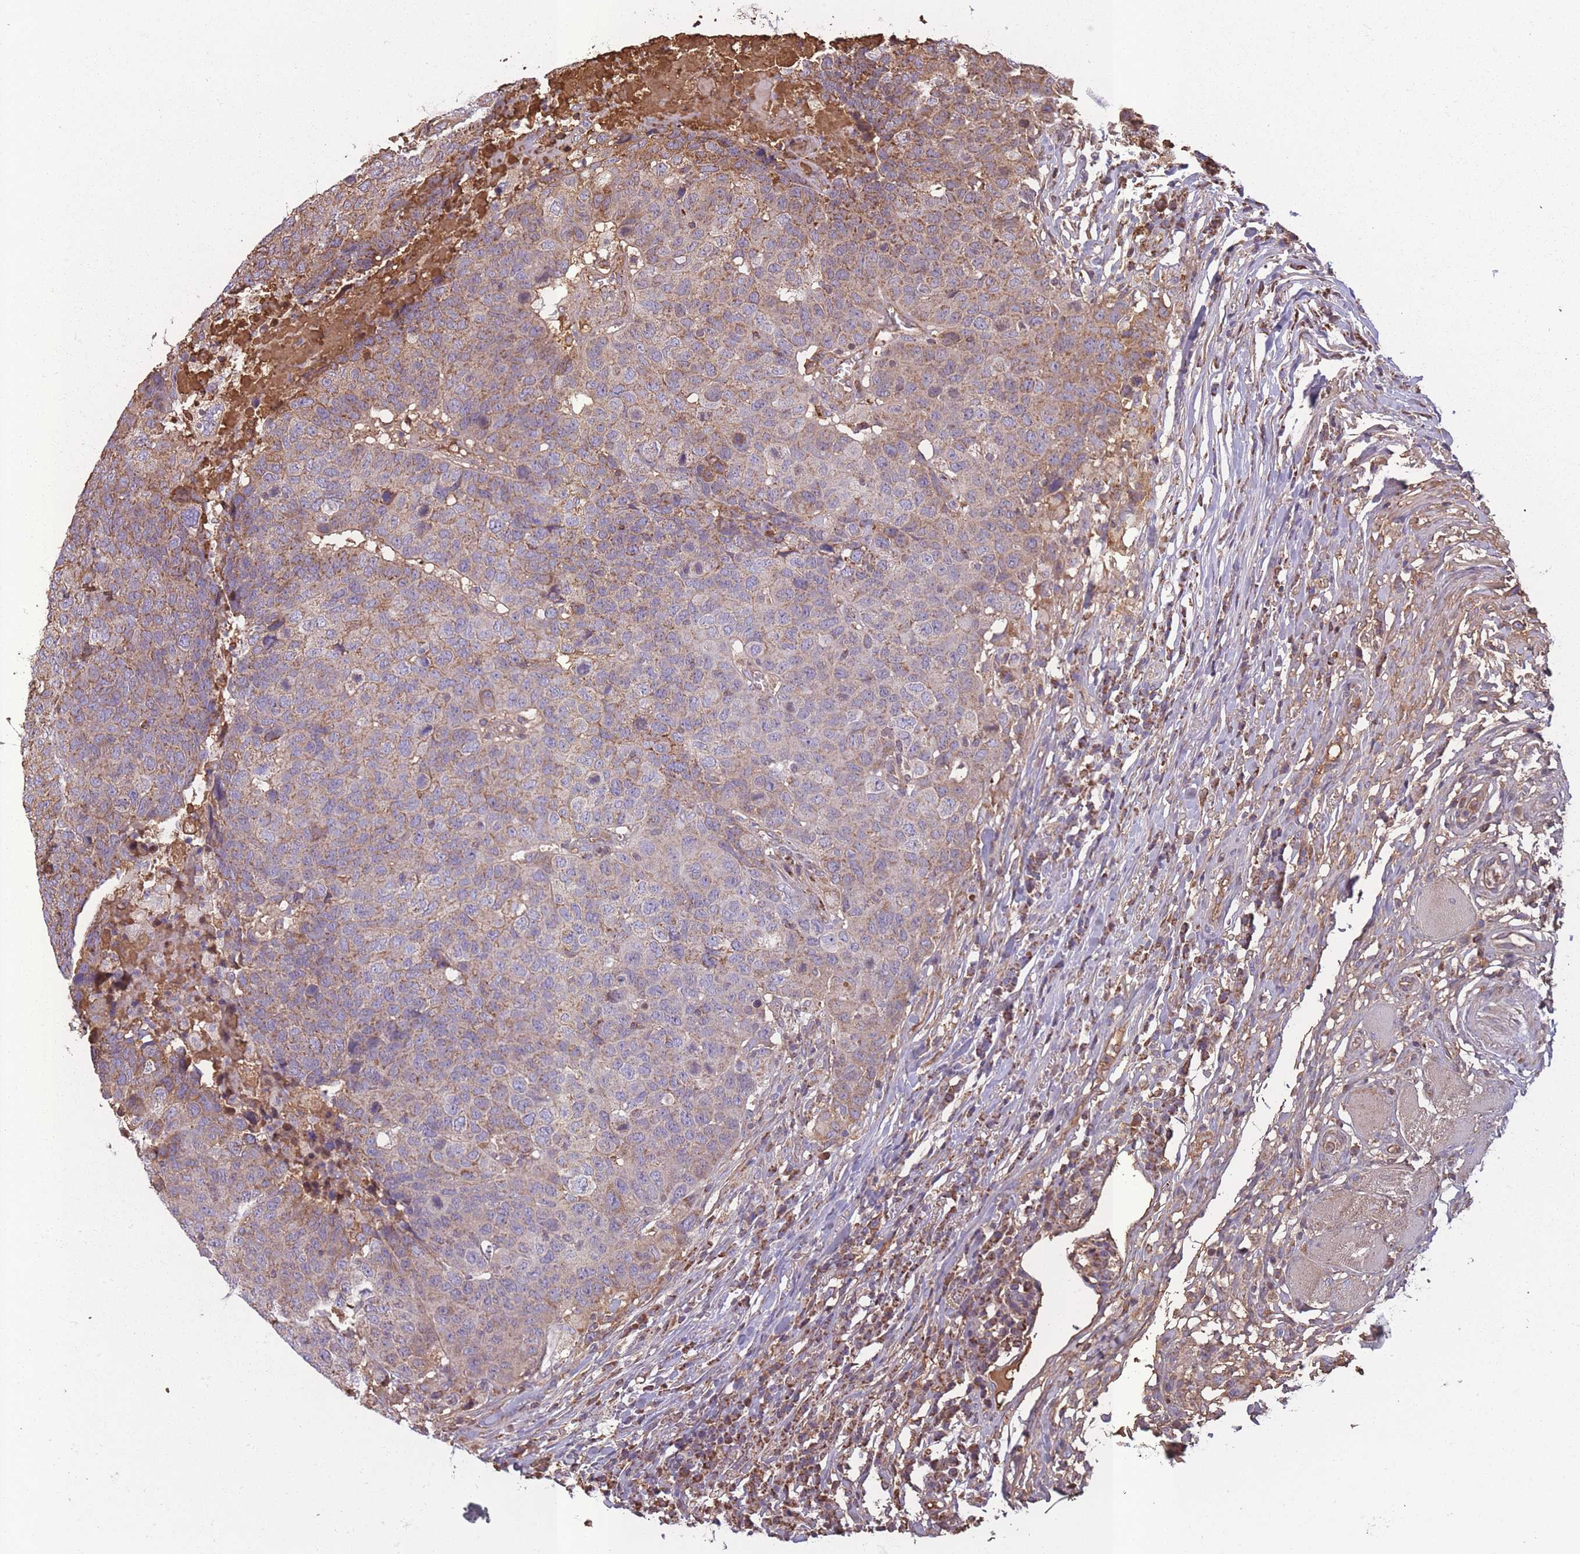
{"staining": {"intensity": "weak", "quantity": "<25%", "location": "cytoplasmic/membranous"}, "tissue": "head and neck cancer", "cell_type": "Tumor cells", "image_type": "cancer", "snomed": [{"axis": "morphology", "description": "Normal tissue, NOS"}, {"axis": "morphology", "description": "Squamous cell carcinoma, NOS"}, {"axis": "topography", "description": "Skeletal muscle"}, {"axis": "topography", "description": "Vascular tissue"}, {"axis": "topography", "description": "Peripheral nerve tissue"}, {"axis": "topography", "description": "Head-Neck"}], "caption": "Human squamous cell carcinoma (head and neck) stained for a protein using immunohistochemistry reveals no expression in tumor cells.", "gene": "KAT2A", "patient": {"sex": "male", "age": 66}}